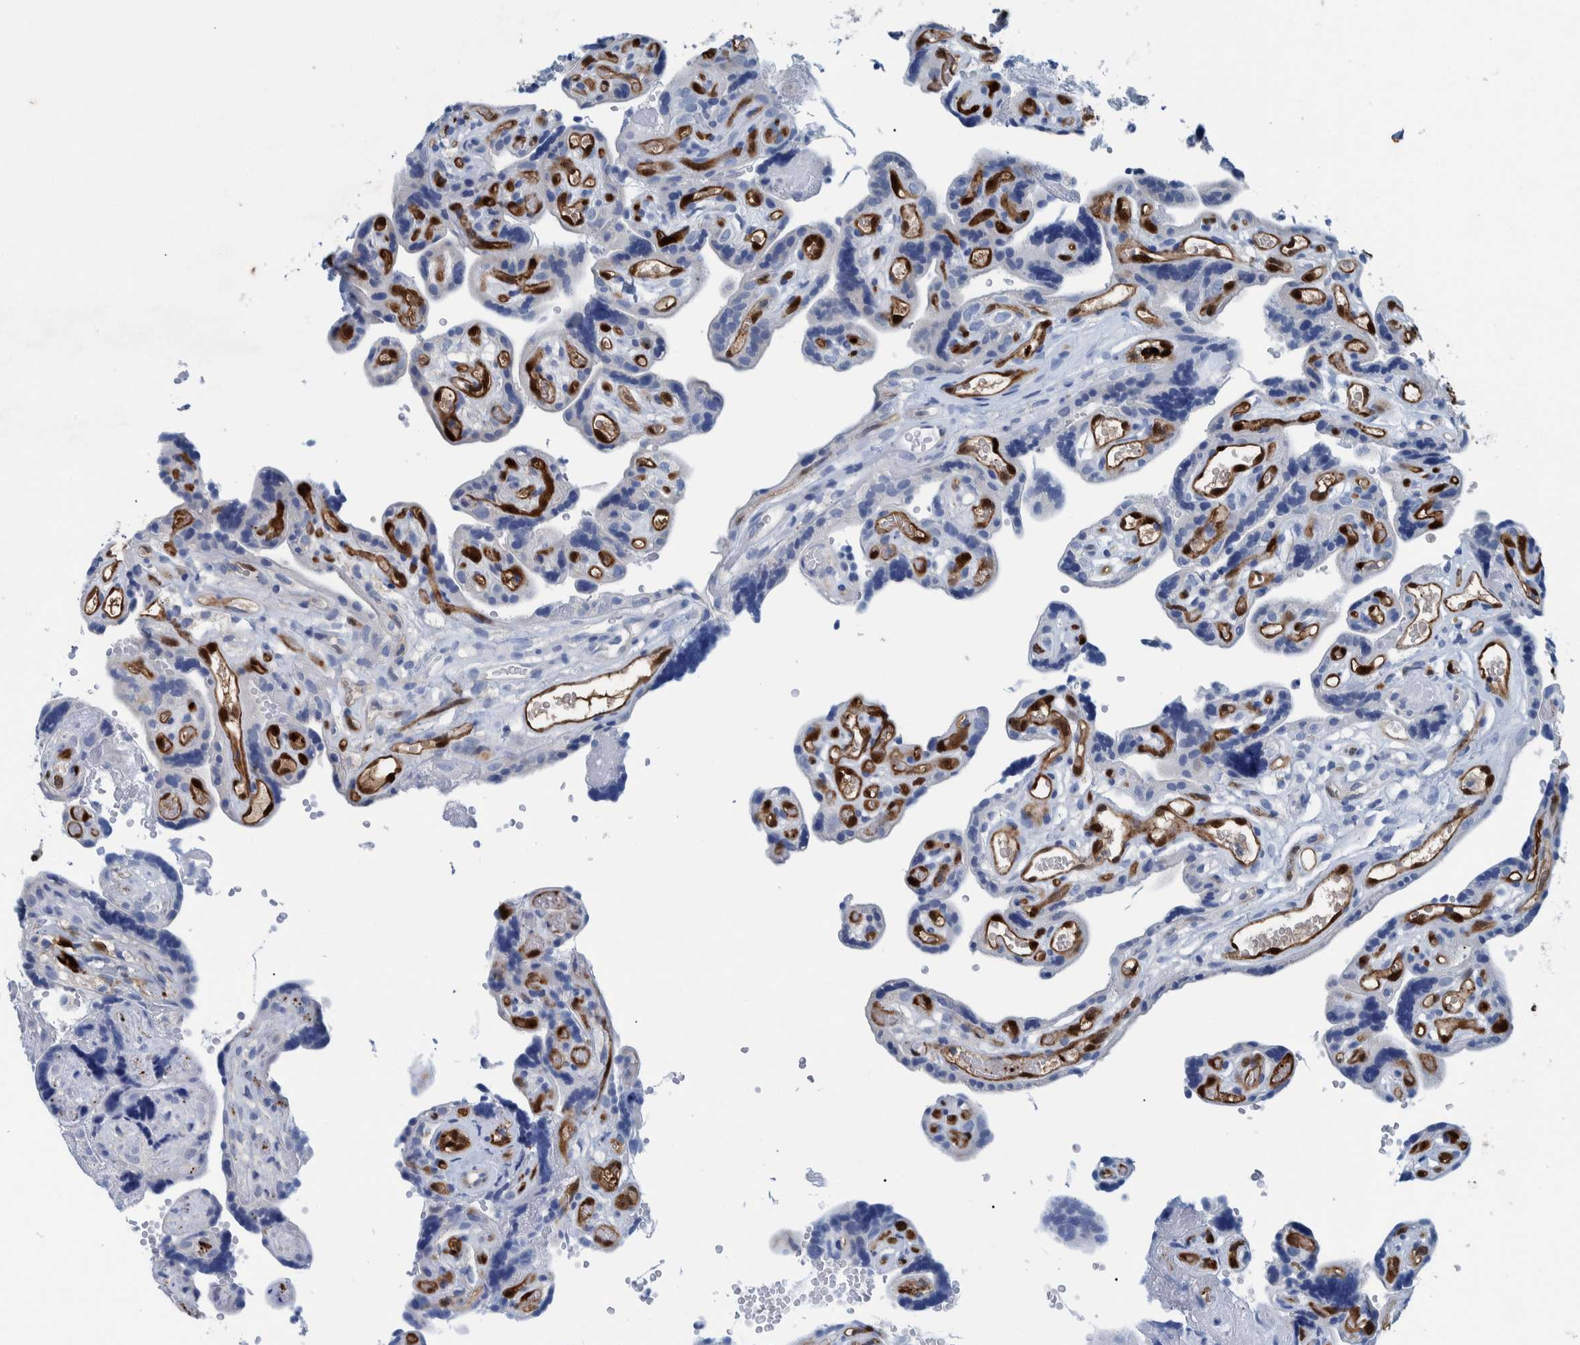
{"staining": {"intensity": "negative", "quantity": "none", "location": "none"}, "tissue": "placenta", "cell_type": "Decidual cells", "image_type": "normal", "snomed": [{"axis": "morphology", "description": "Normal tissue, NOS"}, {"axis": "topography", "description": "Placenta"}], "caption": "IHC of benign placenta displays no expression in decidual cells.", "gene": "IDO1", "patient": {"sex": "female", "age": 30}}